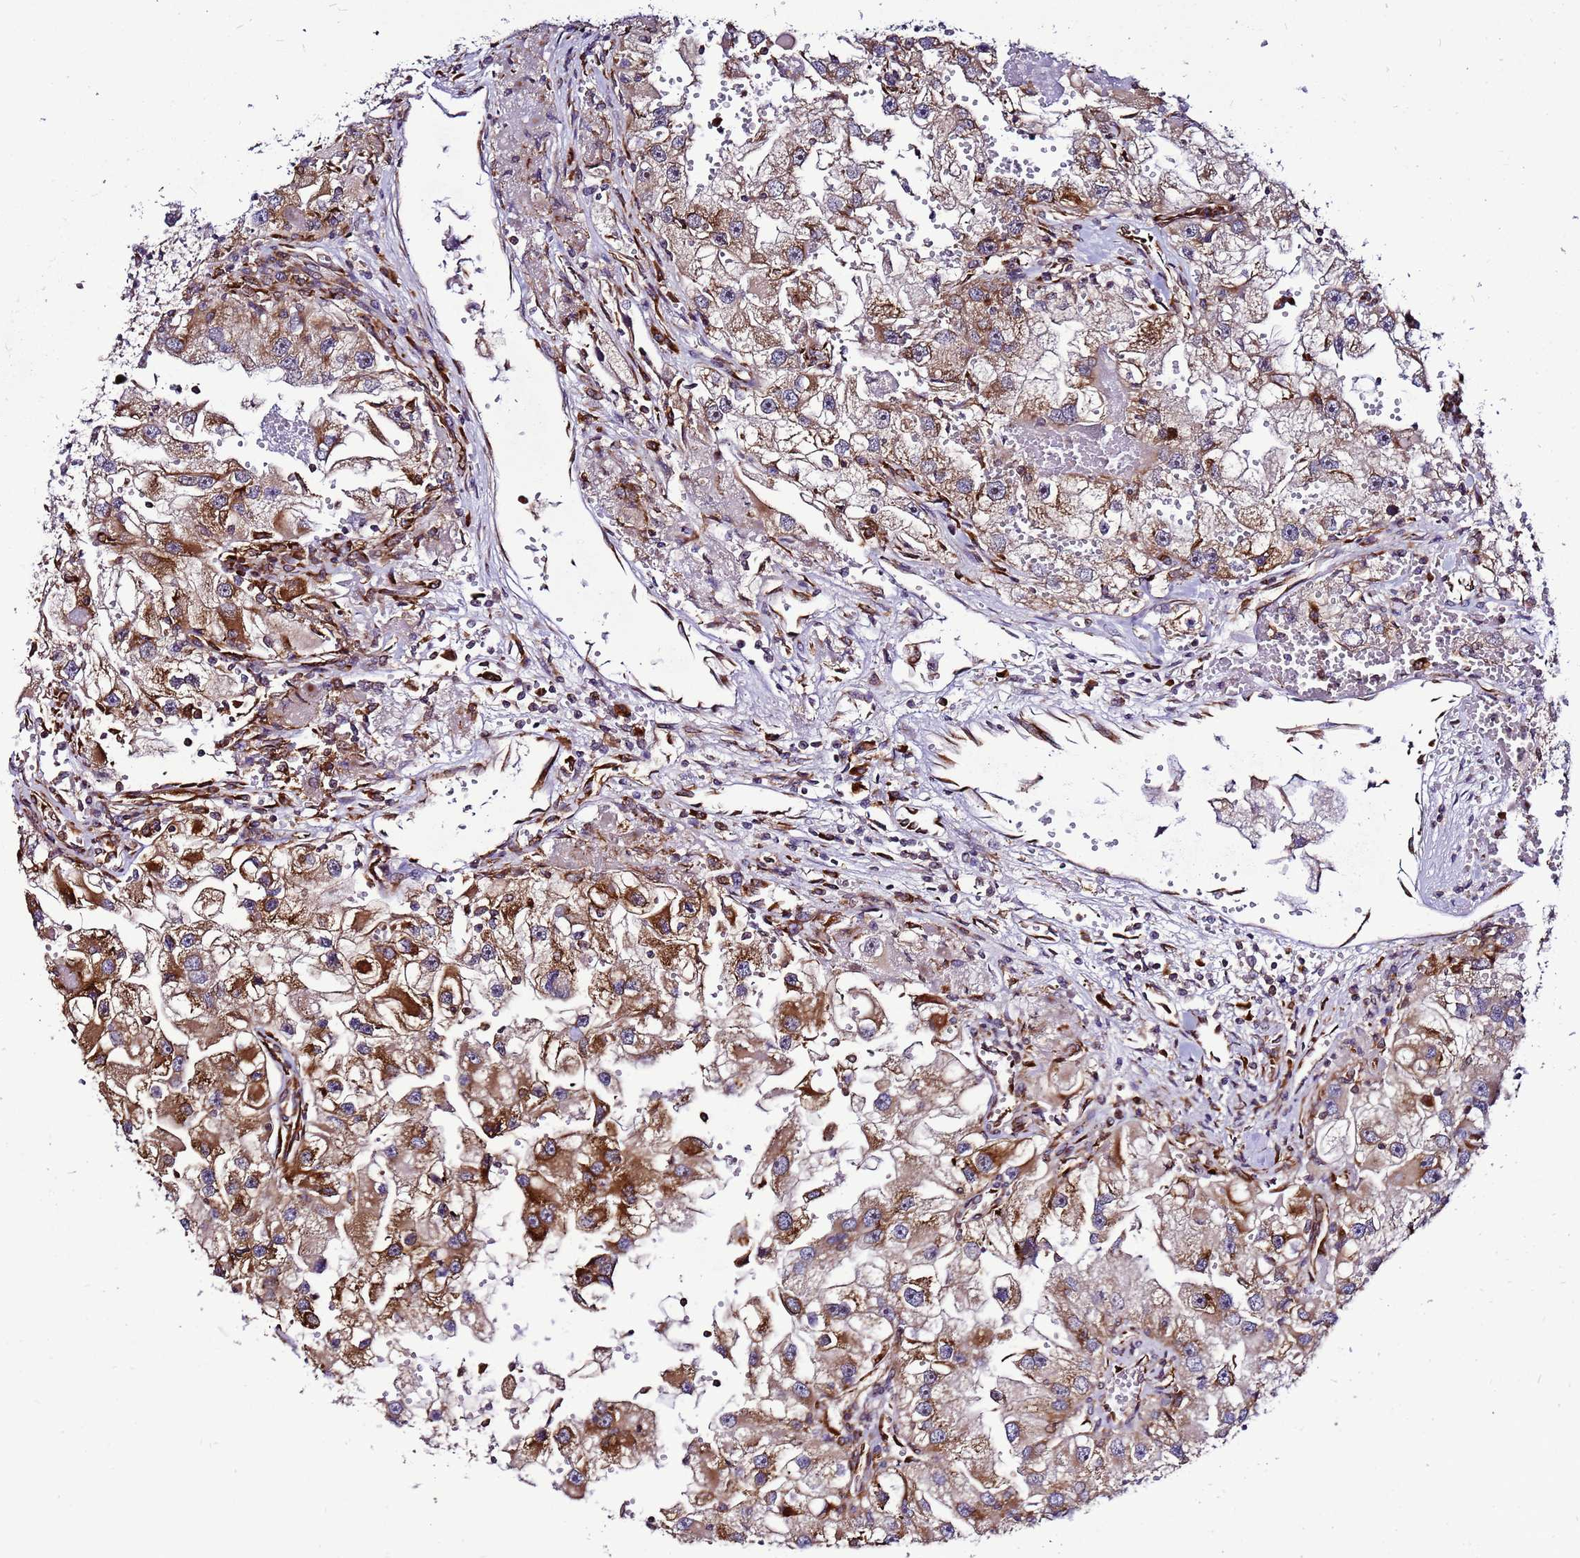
{"staining": {"intensity": "strong", "quantity": "25%-75%", "location": "cytoplasmic/membranous"}, "tissue": "renal cancer", "cell_type": "Tumor cells", "image_type": "cancer", "snomed": [{"axis": "morphology", "description": "Adenocarcinoma, NOS"}, {"axis": "topography", "description": "Kidney"}], "caption": "Strong cytoplasmic/membranous protein positivity is identified in about 25%-75% of tumor cells in renal cancer (adenocarcinoma).", "gene": "NOL8", "patient": {"sex": "male", "age": 63}}